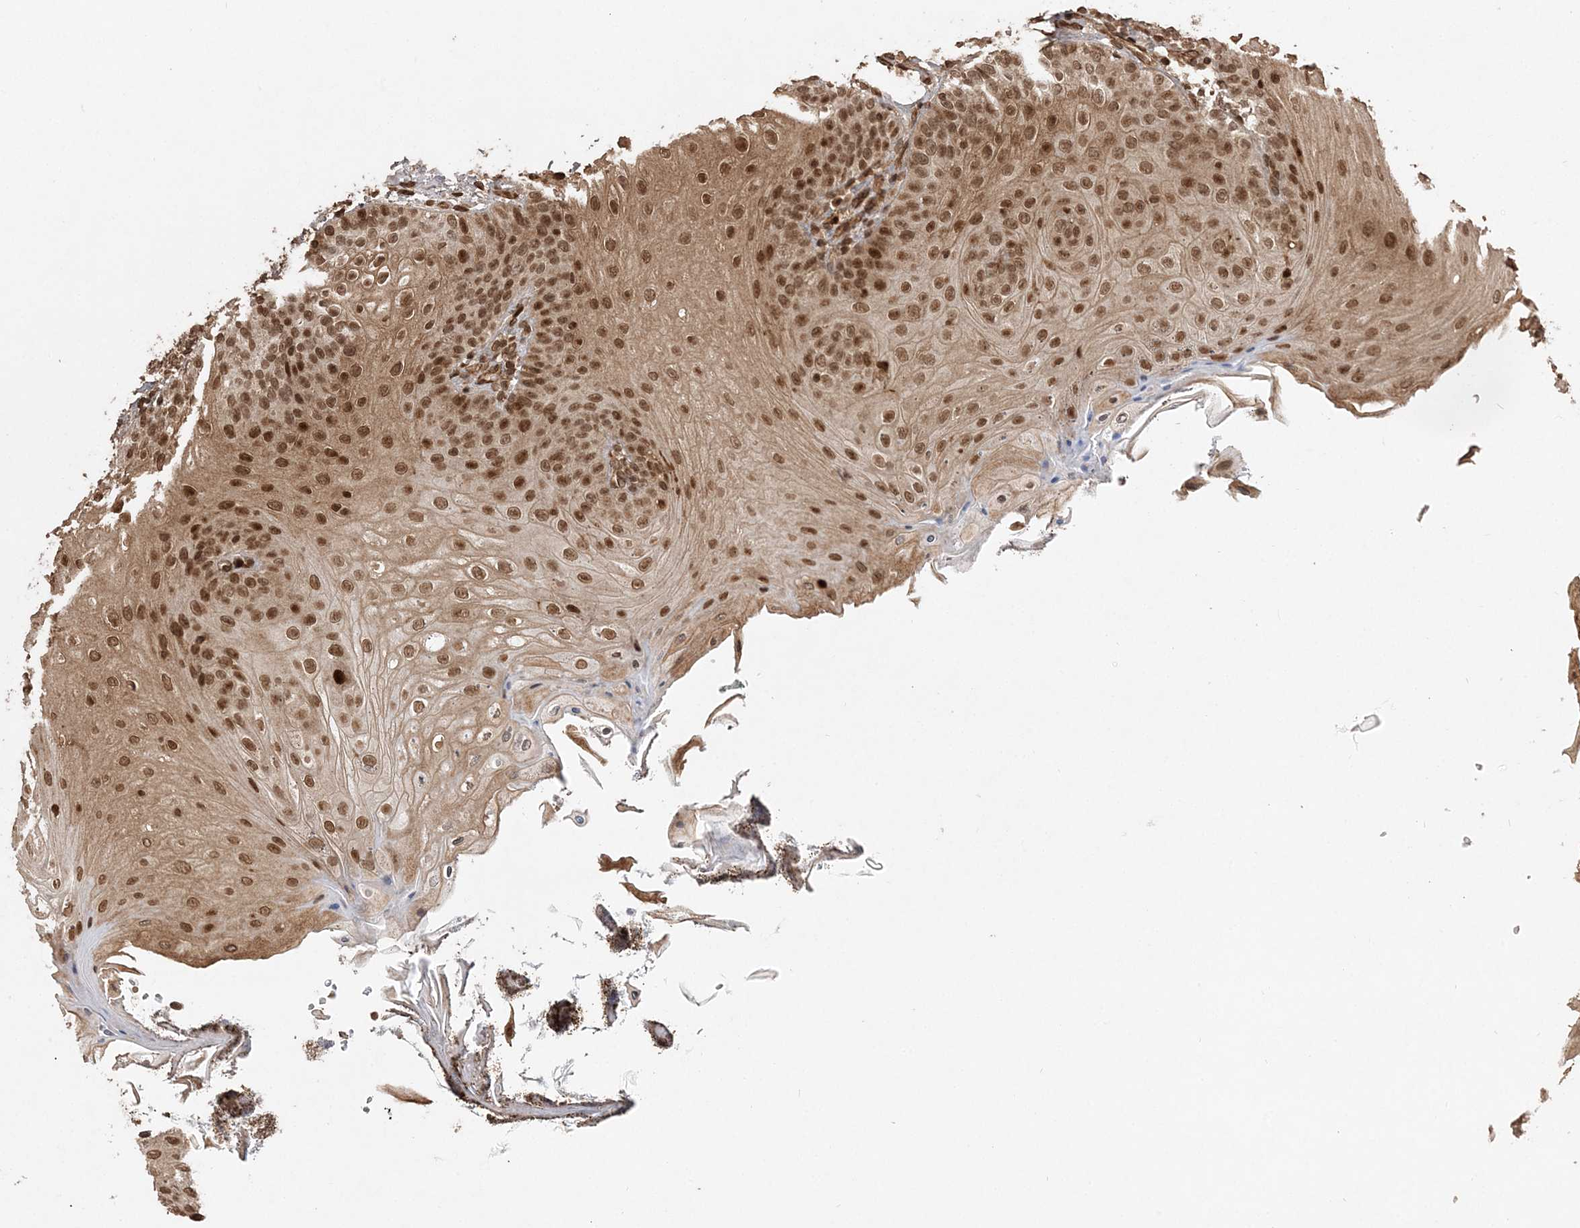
{"staining": {"intensity": "strong", "quantity": ">75%", "location": "cytoplasmic/membranous,nuclear"}, "tissue": "oral mucosa", "cell_type": "Squamous epithelial cells", "image_type": "normal", "snomed": [{"axis": "morphology", "description": "Normal tissue, NOS"}, {"axis": "topography", "description": "Oral tissue"}], "caption": "Squamous epithelial cells display high levels of strong cytoplasmic/membranous,nuclear positivity in approximately >75% of cells in normal human oral mucosa.", "gene": "ETAA1", "patient": {"sex": "female", "age": 68}}